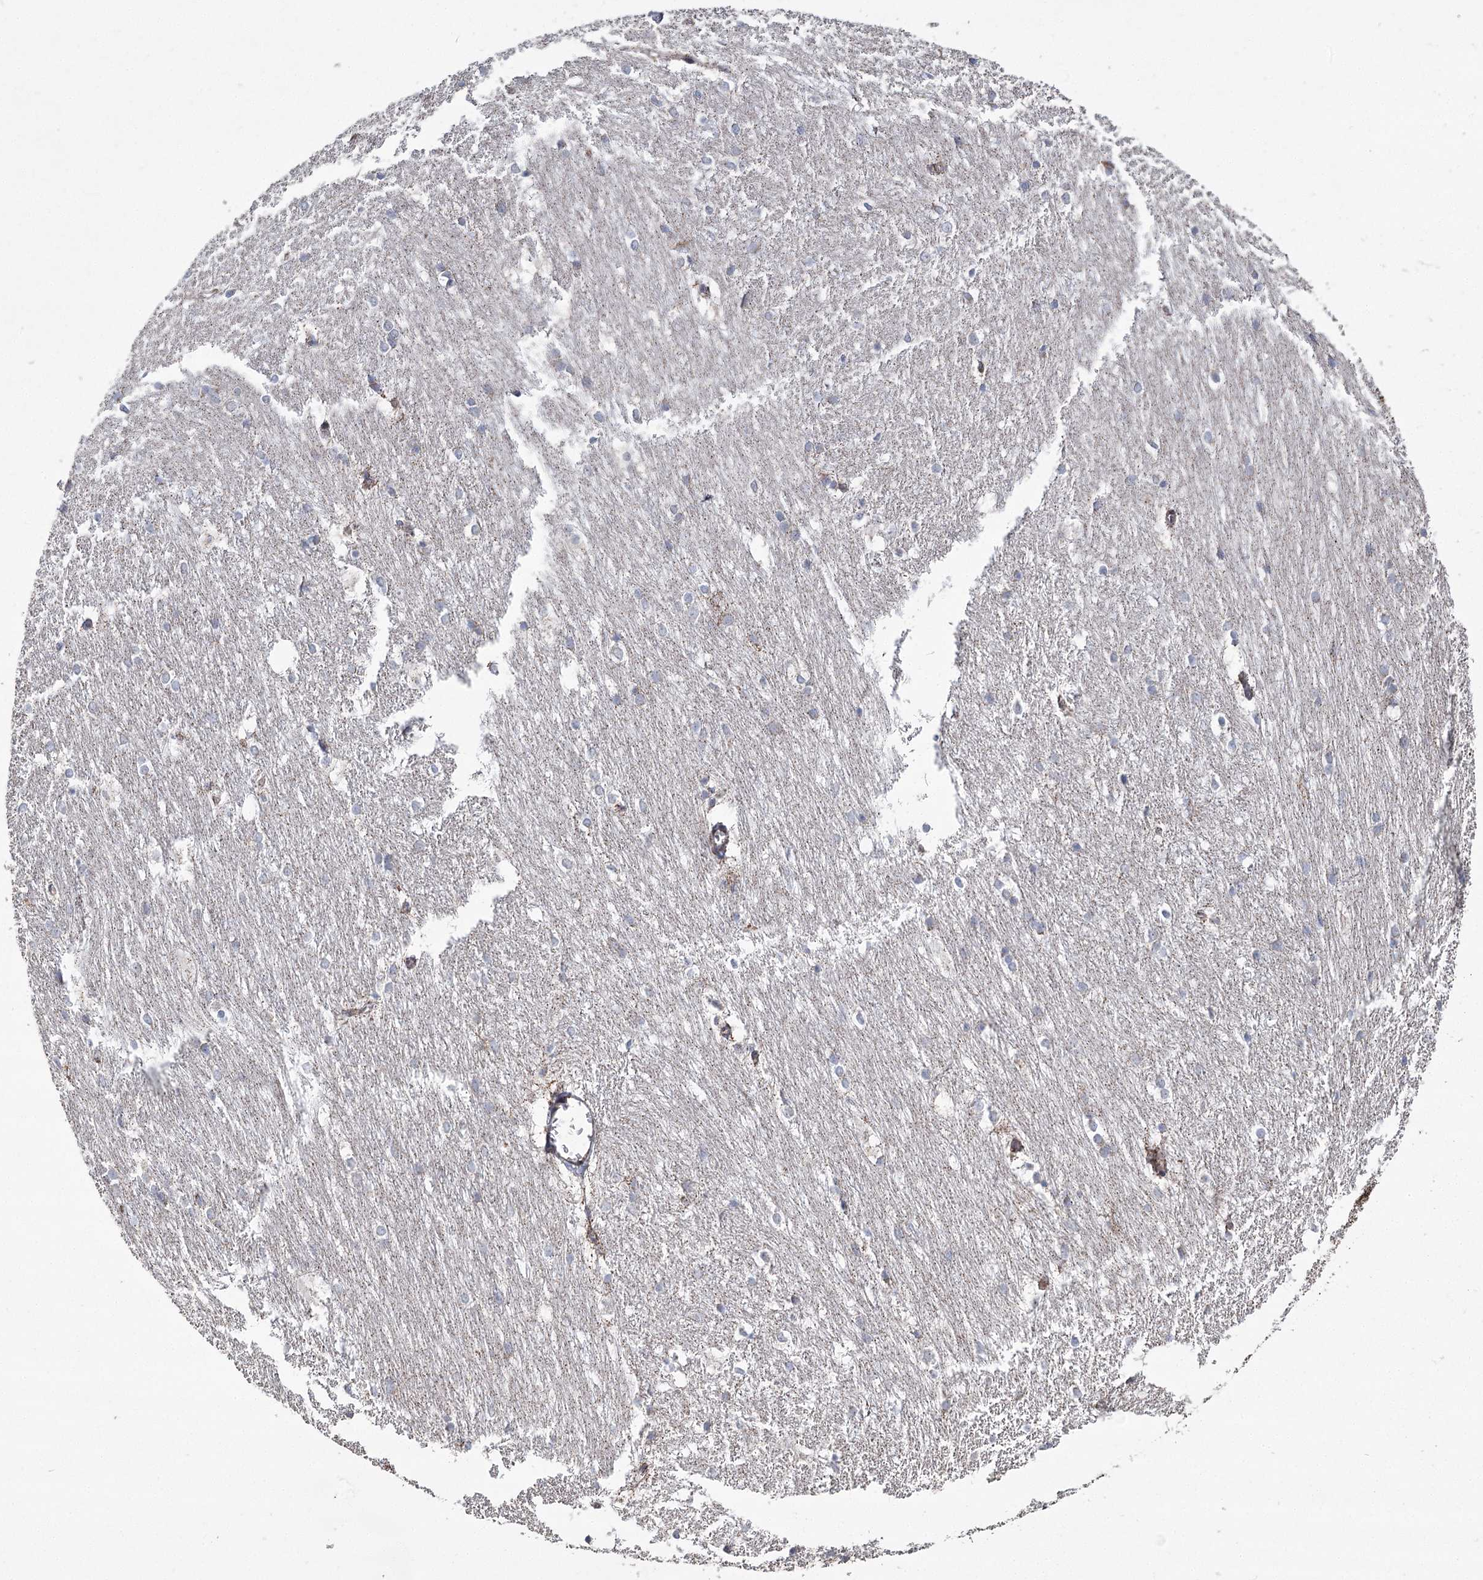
{"staining": {"intensity": "moderate", "quantity": "<25%", "location": "cytoplasmic/membranous"}, "tissue": "caudate", "cell_type": "Glial cells", "image_type": "normal", "snomed": [{"axis": "morphology", "description": "Normal tissue, NOS"}, {"axis": "topography", "description": "Lateral ventricle wall"}], "caption": "Glial cells demonstrate moderate cytoplasmic/membranous staining in approximately <25% of cells in normal caudate.", "gene": "RANBP3L", "patient": {"sex": "female", "age": 19}}